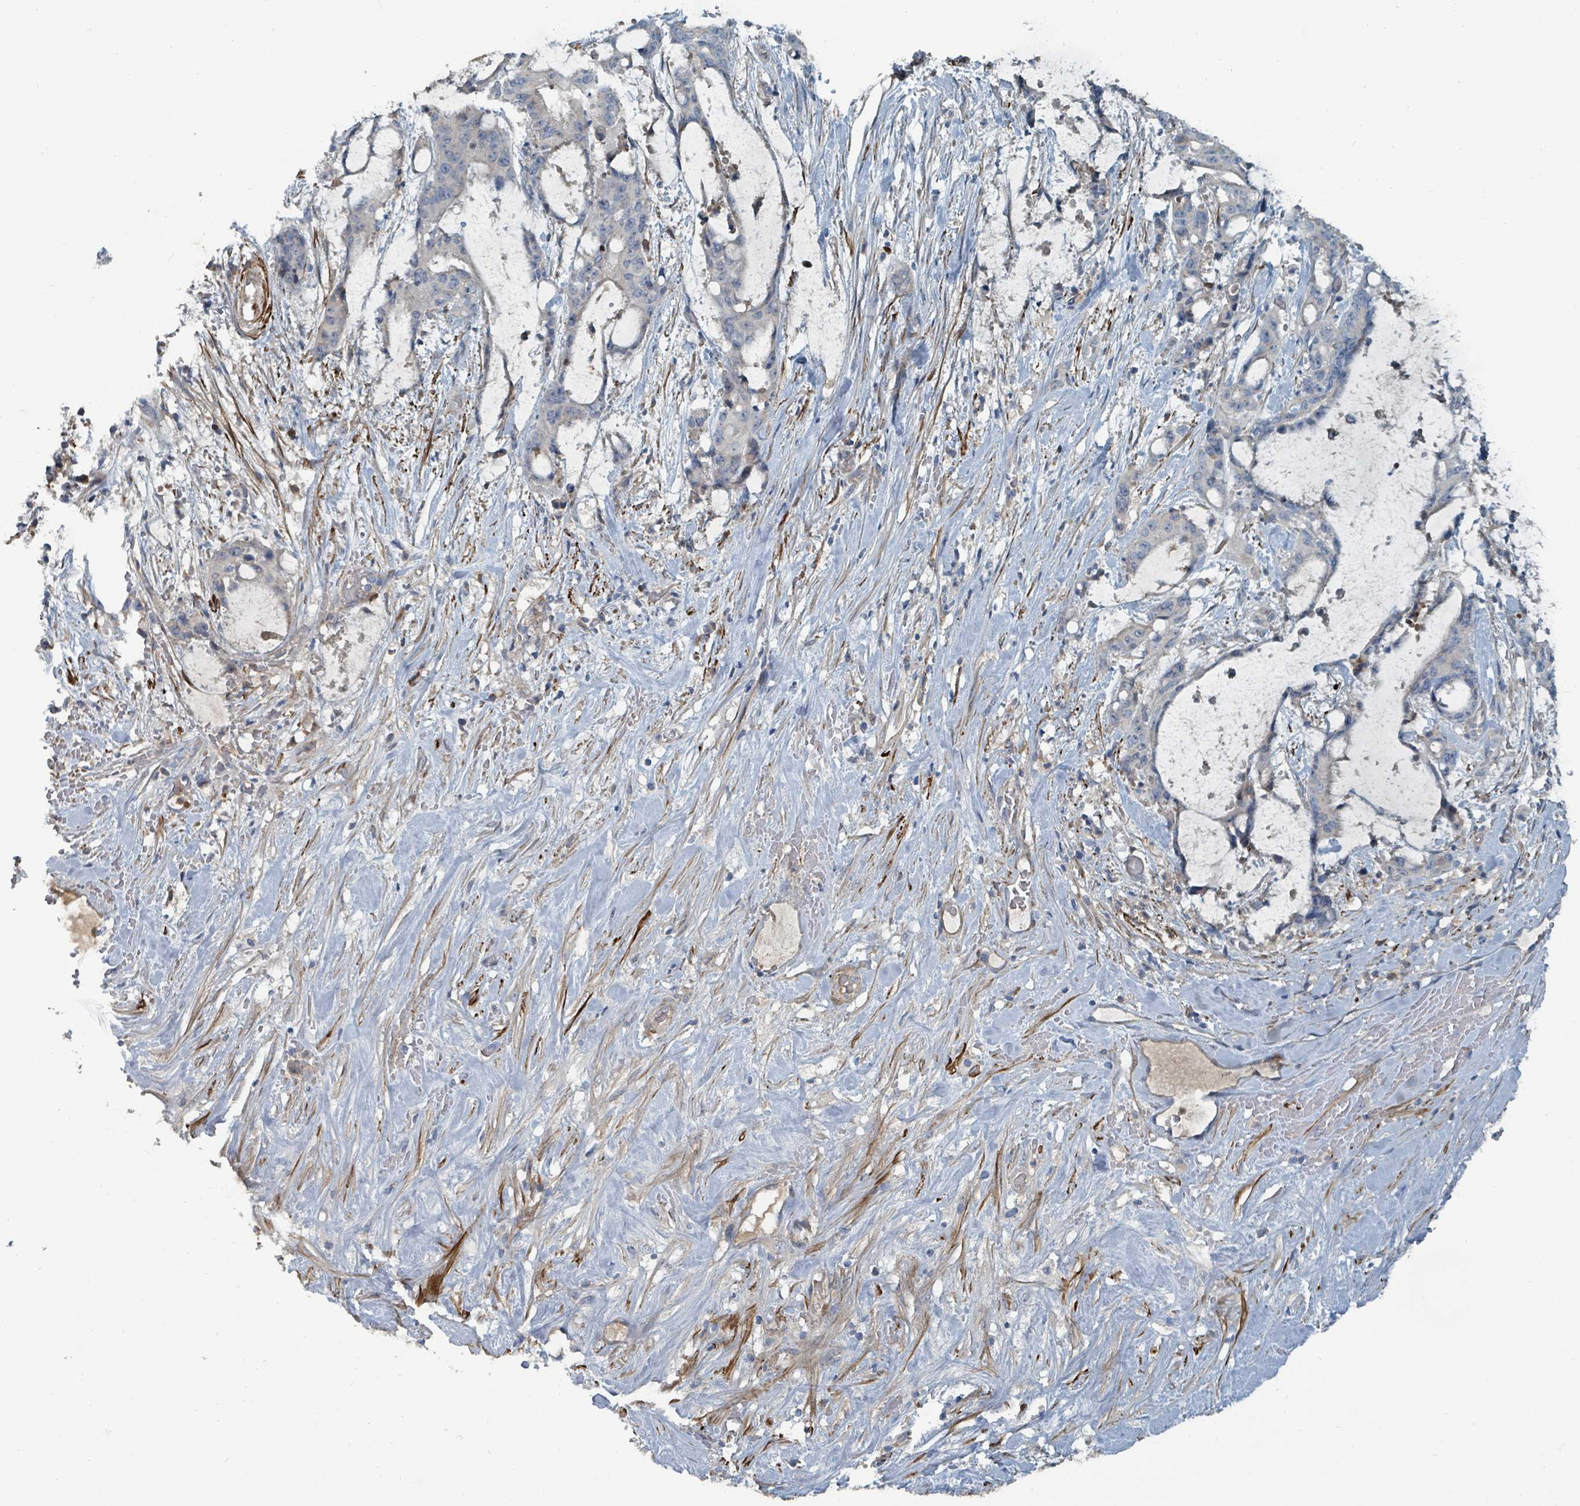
{"staining": {"intensity": "negative", "quantity": "none", "location": "none"}, "tissue": "liver cancer", "cell_type": "Tumor cells", "image_type": "cancer", "snomed": [{"axis": "morphology", "description": "Normal tissue, NOS"}, {"axis": "morphology", "description": "Cholangiocarcinoma"}, {"axis": "topography", "description": "Liver"}, {"axis": "topography", "description": "Peripheral nerve tissue"}], "caption": "Histopathology image shows no significant protein positivity in tumor cells of liver cholangiocarcinoma.", "gene": "SLC44A5", "patient": {"sex": "female", "age": 73}}